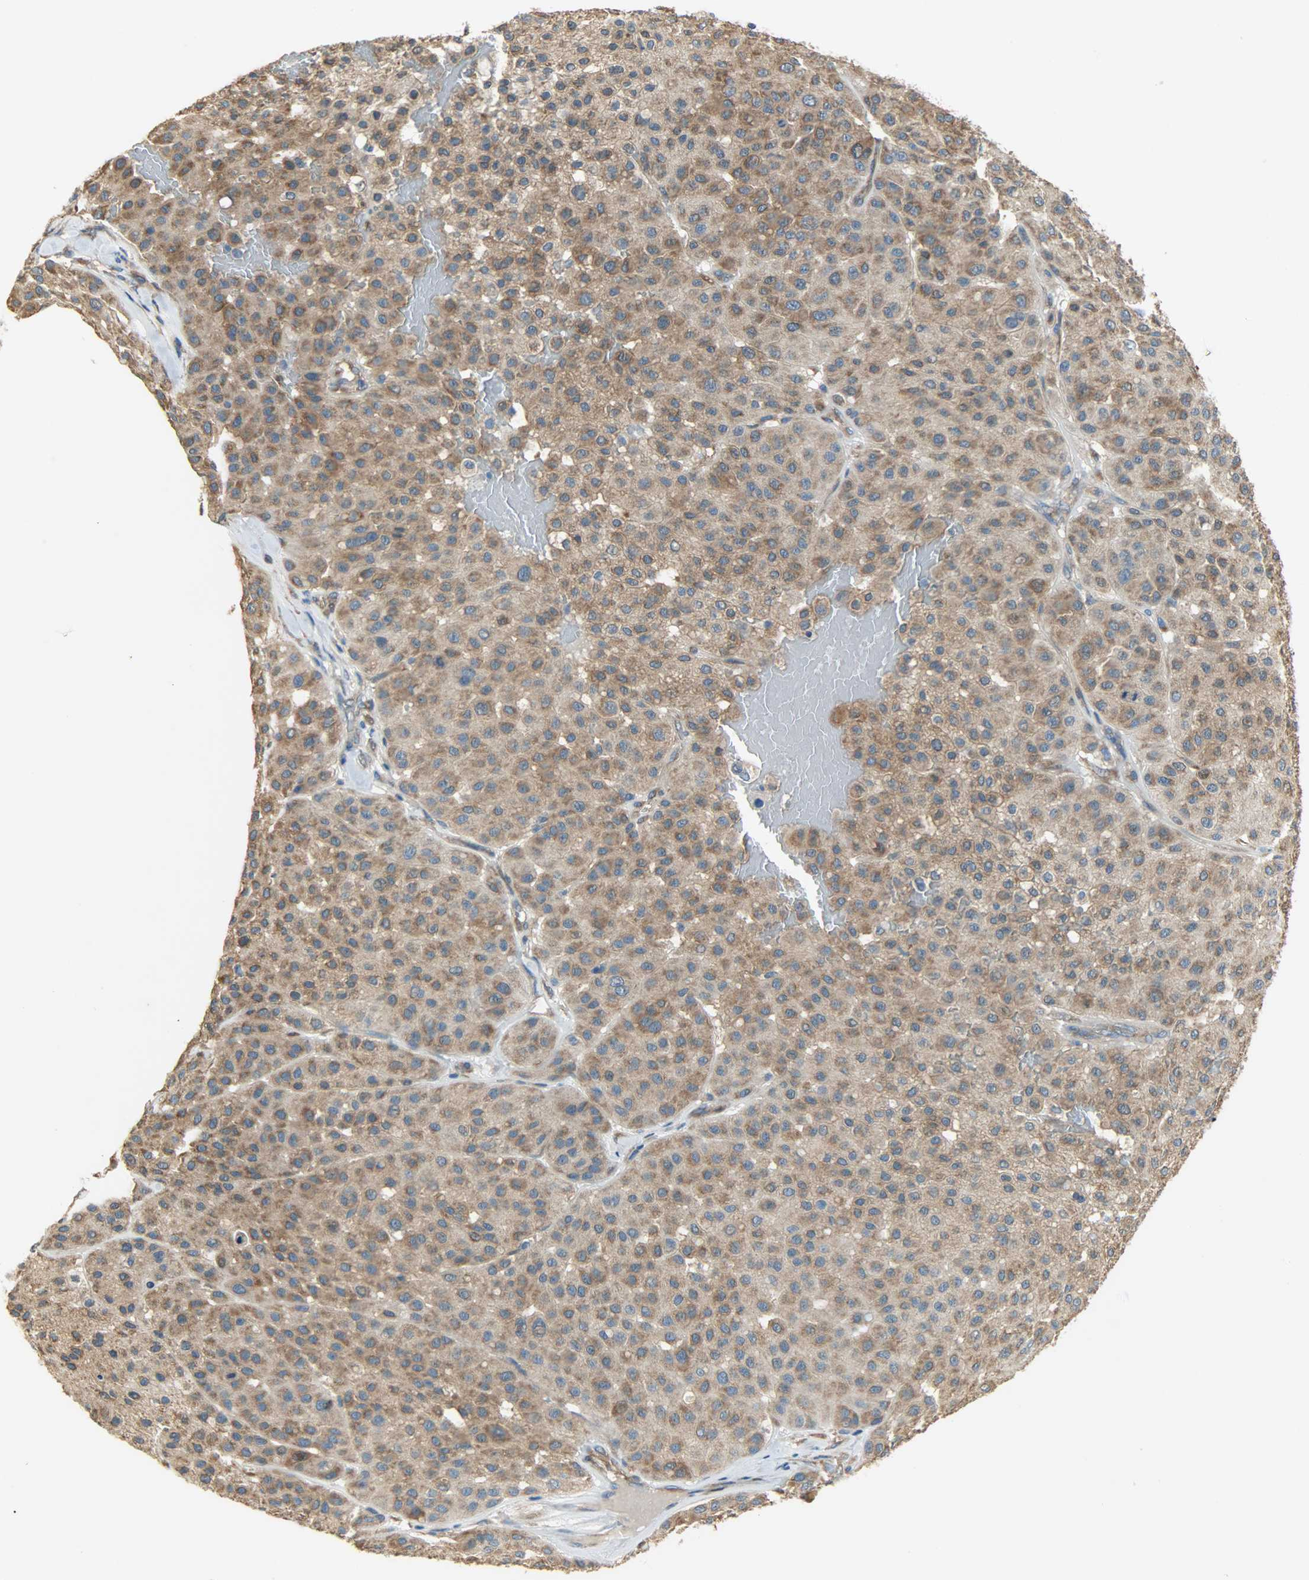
{"staining": {"intensity": "strong", "quantity": ">75%", "location": "cytoplasmic/membranous"}, "tissue": "melanoma", "cell_type": "Tumor cells", "image_type": "cancer", "snomed": [{"axis": "morphology", "description": "Normal tissue, NOS"}, {"axis": "morphology", "description": "Malignant melanoma, Metastatic site"}, {"axis": "topography", "description": "Skin"}], "caption": "Immunohistochemistry (IHC) of human melanoma displays high levels of strong cytoplasmic/membranous expression in approximately >75% of tumor cells.", "gene": "C1orf198", "patient": {"sex": "male", "age": 41}}